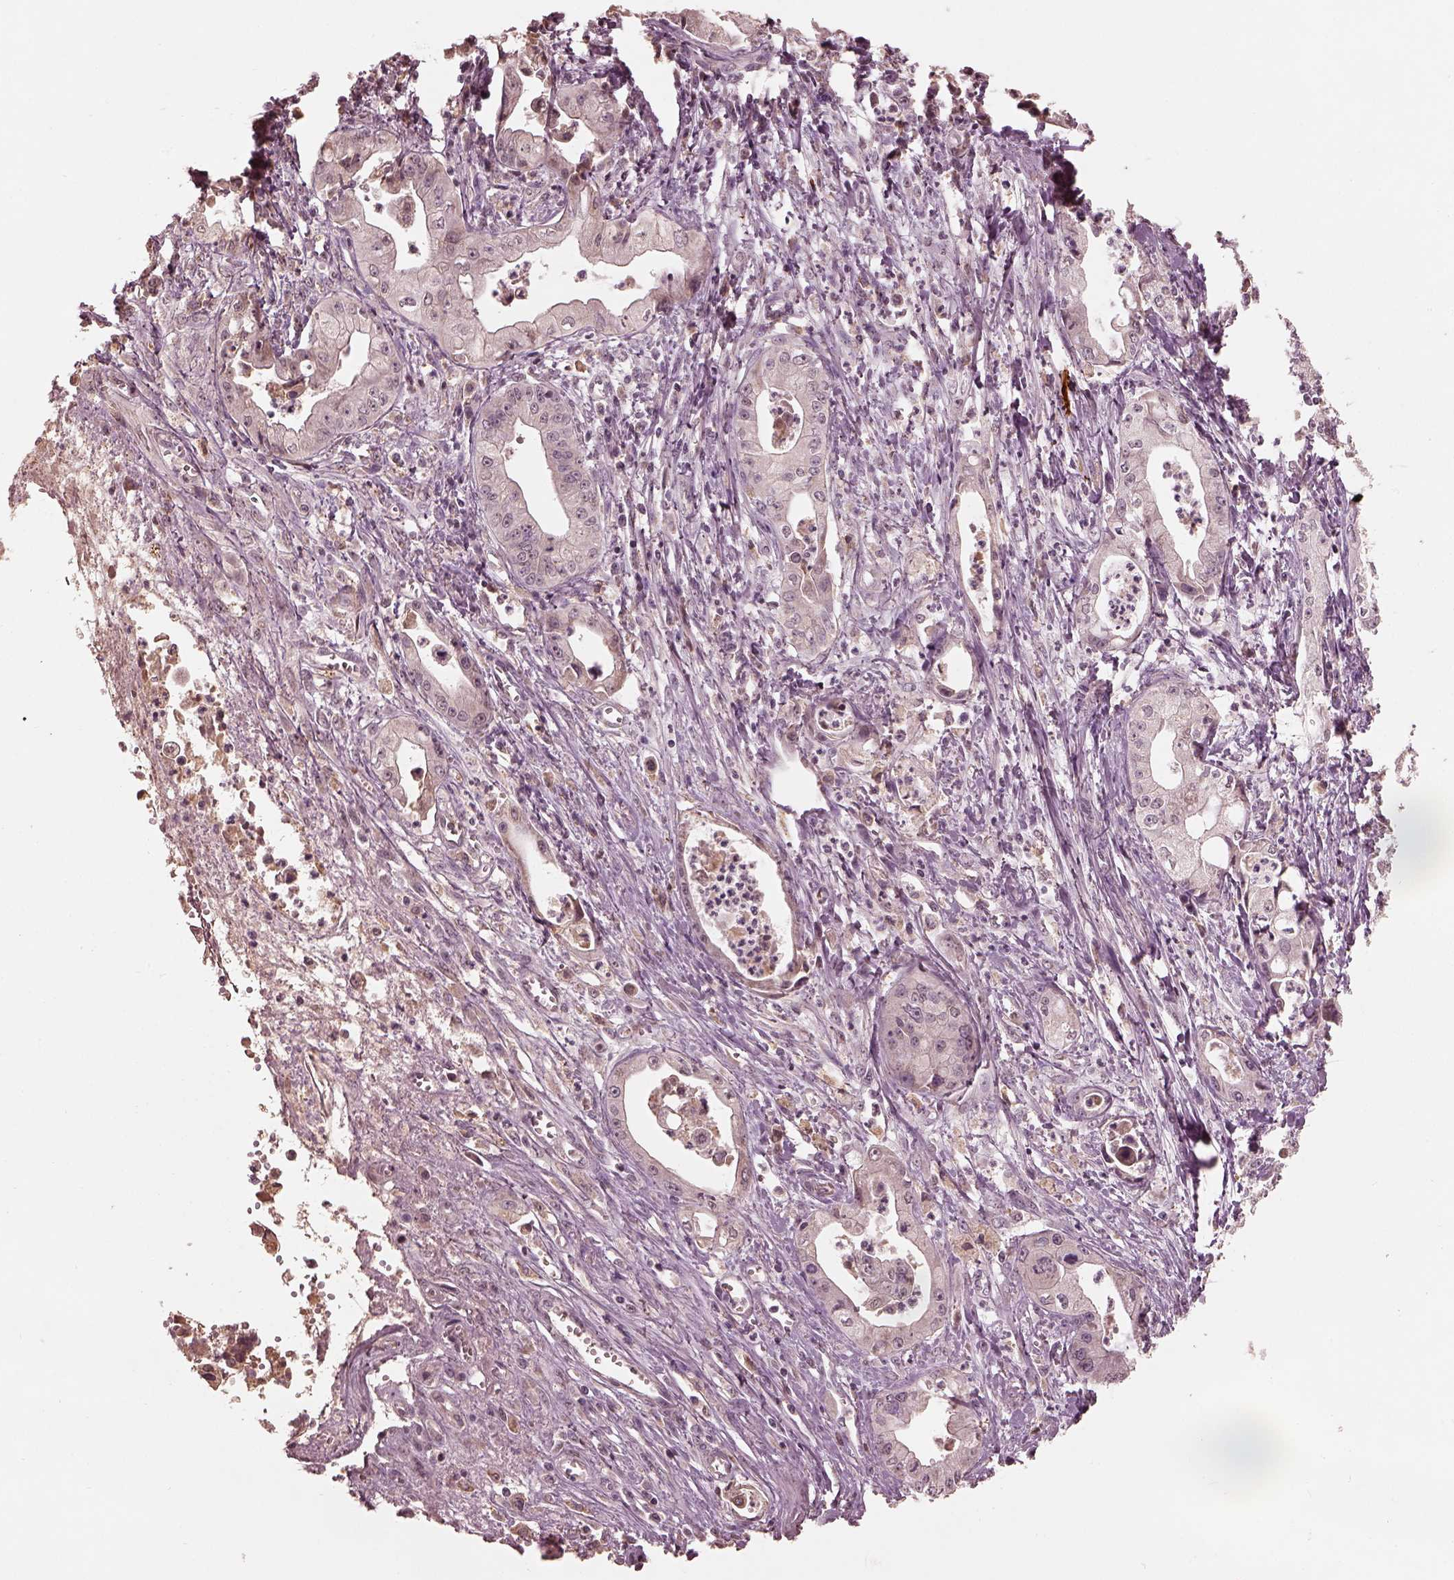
{"staining": {"intensity": "negative", "quantity": "none", "location": "none"}, "tissue": "pancreatic cancer", "cell_type": "Tumor cells", "image_type": "cancer", "snomed": [{"axis": "morphology", "description": "Adenocarcinoma, NOS"}, {"axis": "topography", "description": "Pancreas"}], "caption": "The photomicrograph reveals no significant positivity in tumor cells of pancreatic adenocarcinoma.", "gene": "CALR3", "patient": {"sex": "female", "age": 65}}